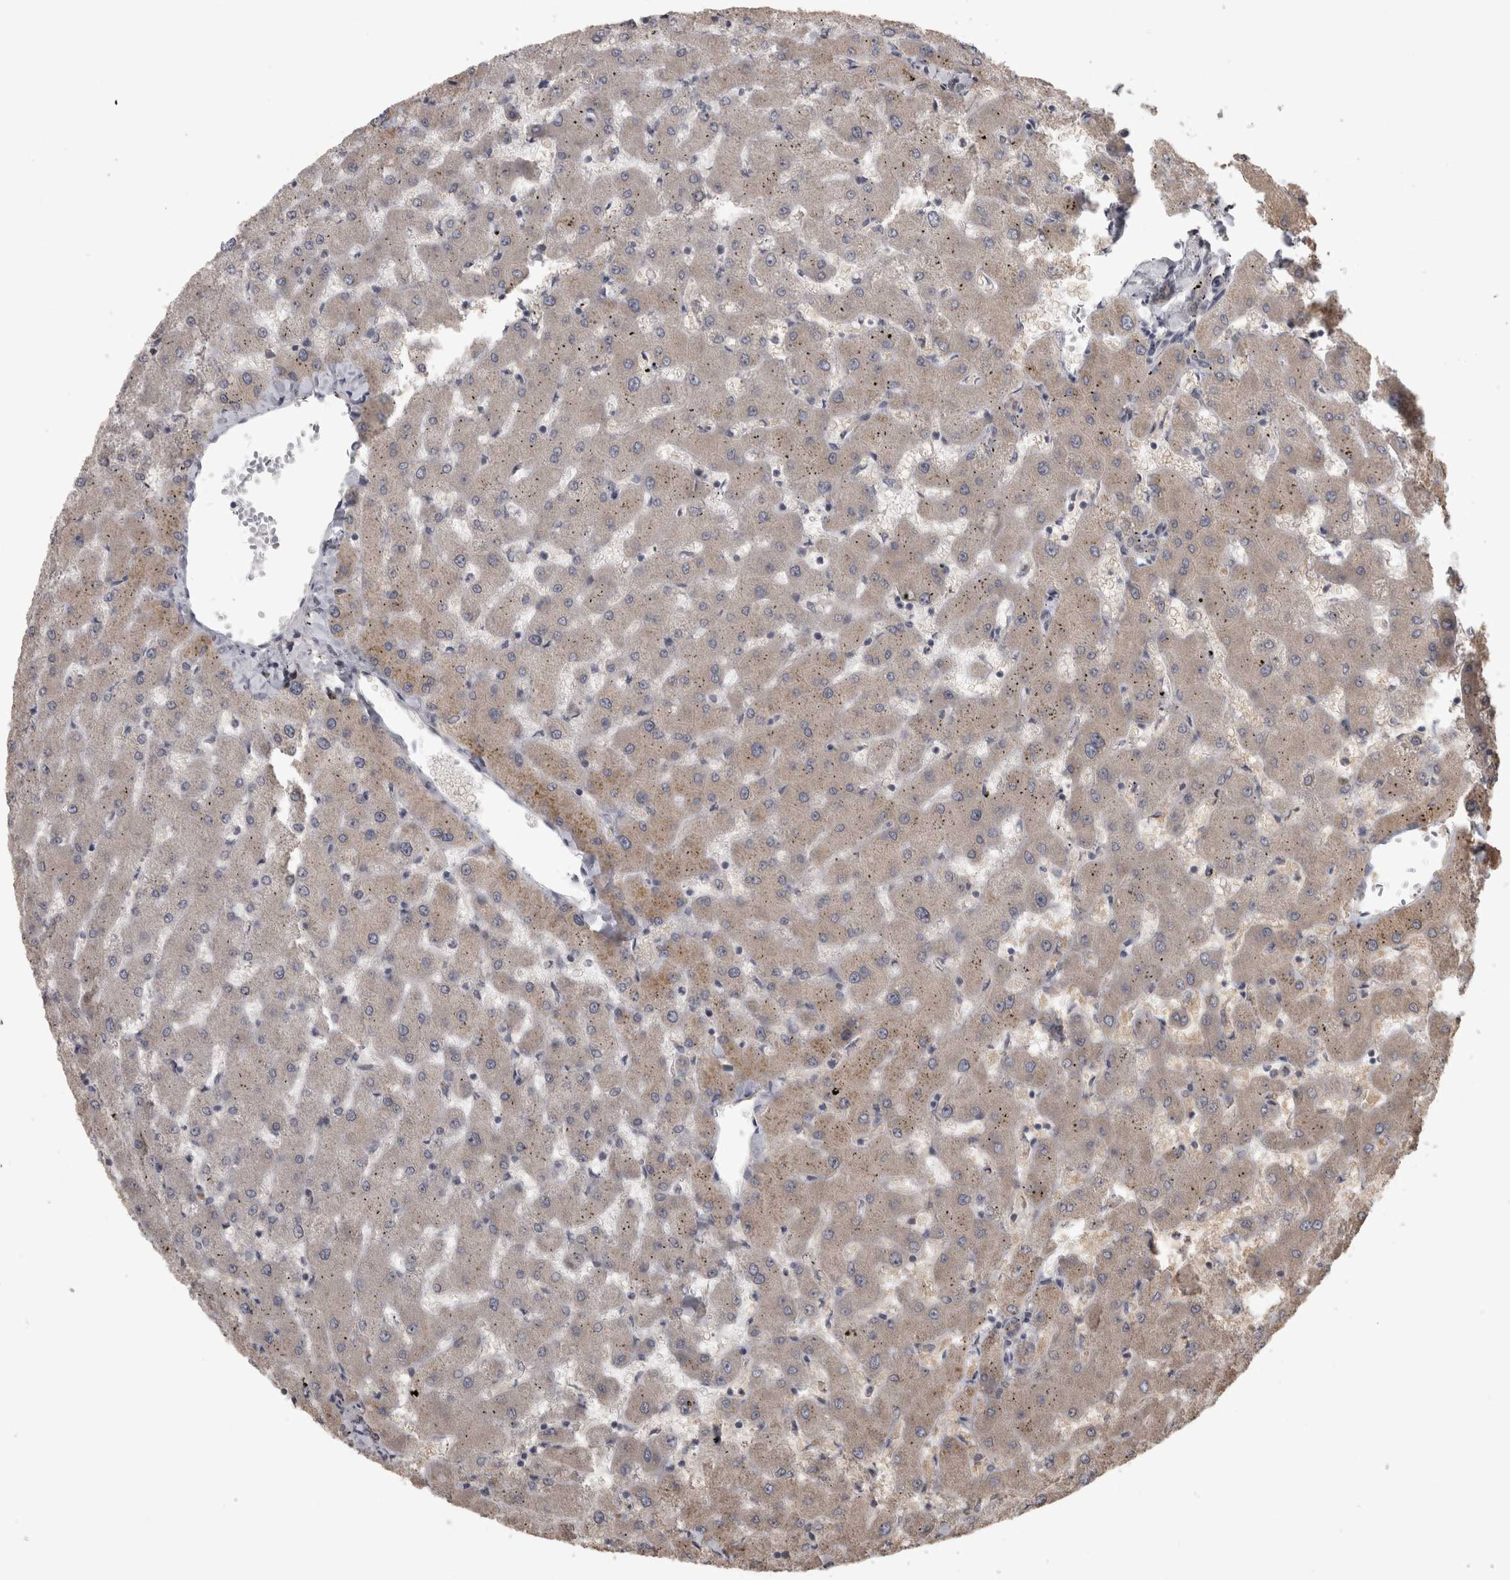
{"staining": {"intensity": "negative", "quantity": "none", "location": "none"}, "tissue": "liver", "cell_type": "Cholangiocytes", "image_type": "normal", "snomed": [{"axis": "morphology", "description": "Normal tissue, NOS"}, {"axis": "topography", "description": "Liver"}], "caption": "The histopathology image displays no significant expression in cholangiocytes of liver.", "gene": "RAB29", "patient": {"sex": "female", "age": 63}}